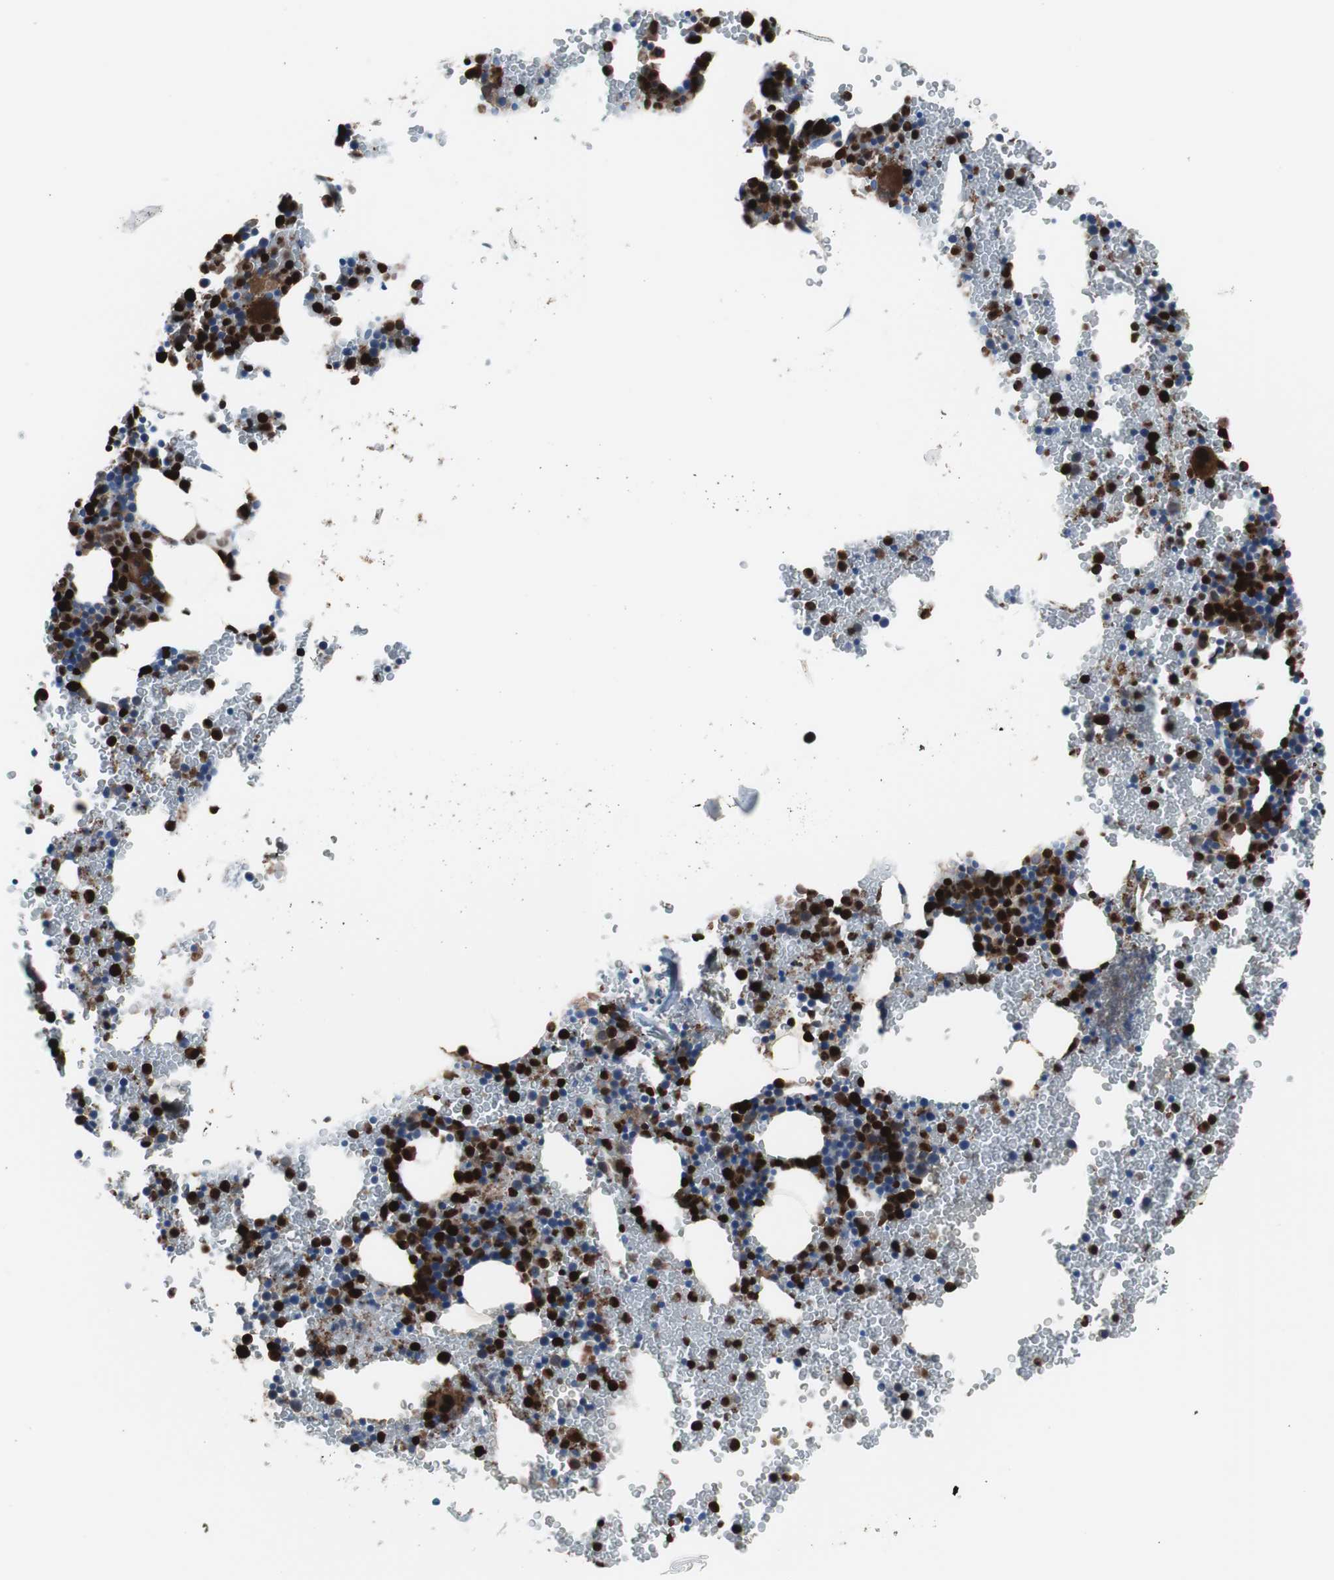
{"staining": {"intensity": "strong", "quantity": "25%-75%", "location": "nuclear"}, "tissue": "bone marrow", "cell_type": "Hematopoietic cells", "image_type": "normal", "snomed": [{"axis": "morphology", "description": "Normal tissue, NOS"}, {"axis": "morphology", "description": "Inflammation, NOS"}, {"axis": "topography", "description": "Bone marrow"}], "caption": "Hematopoietic cells display high levels of strong nuclear expression in about 25%-75% of cells in unremarkable bone marrow.", "gene": "SYK", "patient": {"sex": "male", "age": 22}}